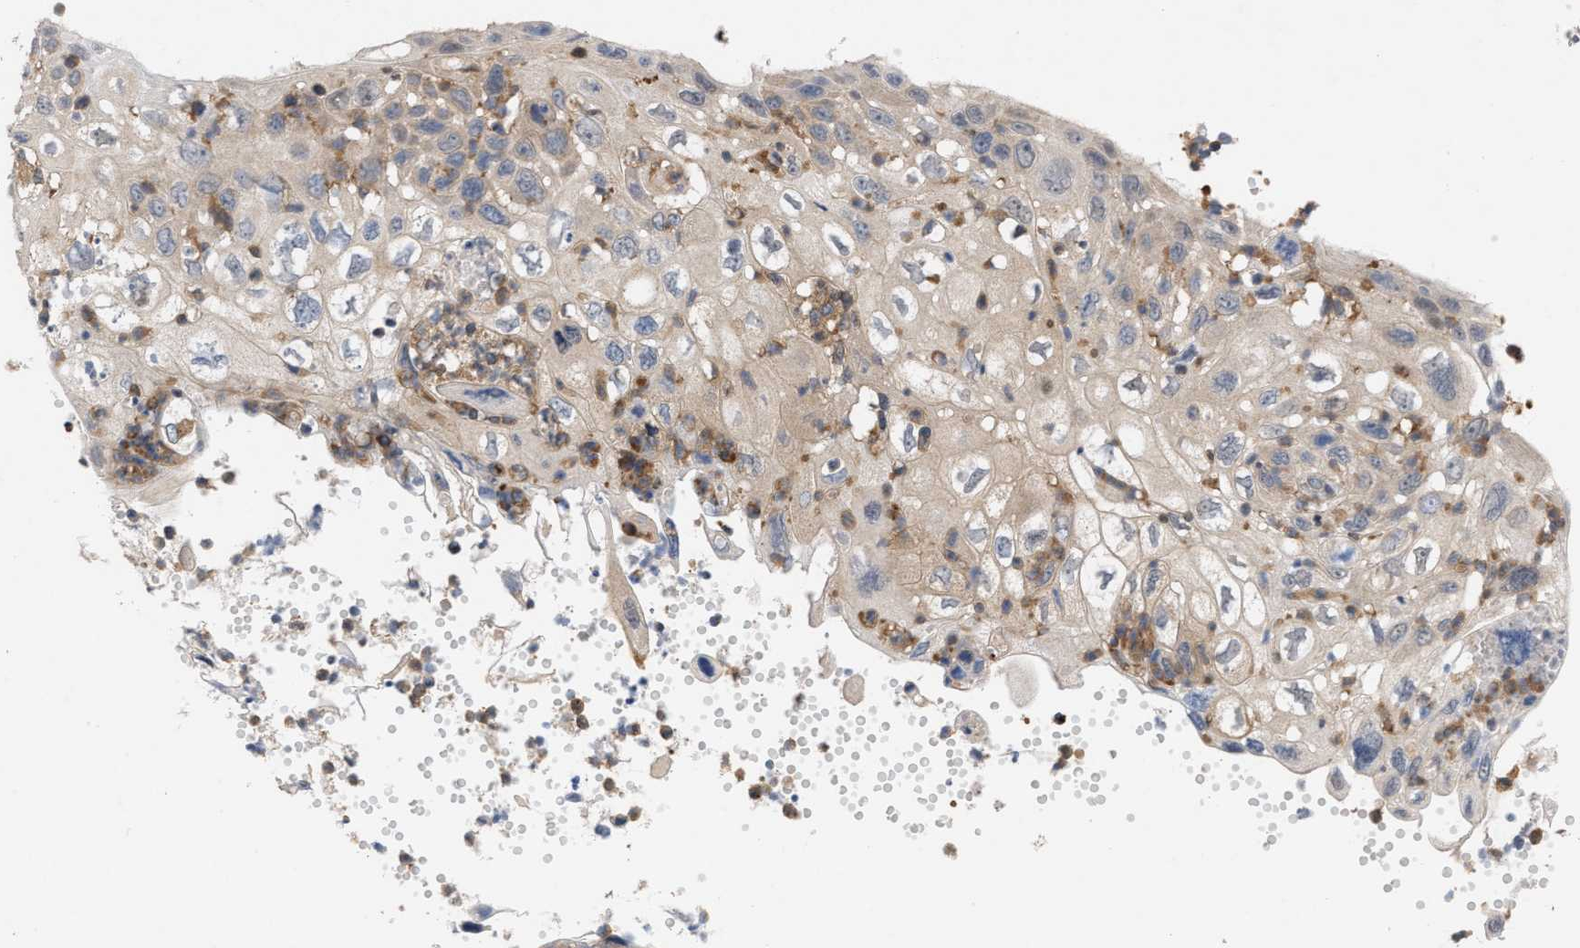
{"staining": {"intensity": "weak", "quantity": "25%-75%", "location": "cytoplasmic/membranous"}, "tissue": "cervical cancer", "cell_type": "Tumor cells", "image_type": "cancer", "snomed": [{"axis": "morphology", "description": "Squamous cell carcinoma, NOS"}, {"axis": "topography", "description": "Cervix"}], "caption": "Protein staining by IHC displays weak cytoplasmic/membranous positivity in about 25%-75% of tumor cells in cervical cancer.", "gene": "DBNL", "patient": {"sex": "female", "age": 70}}